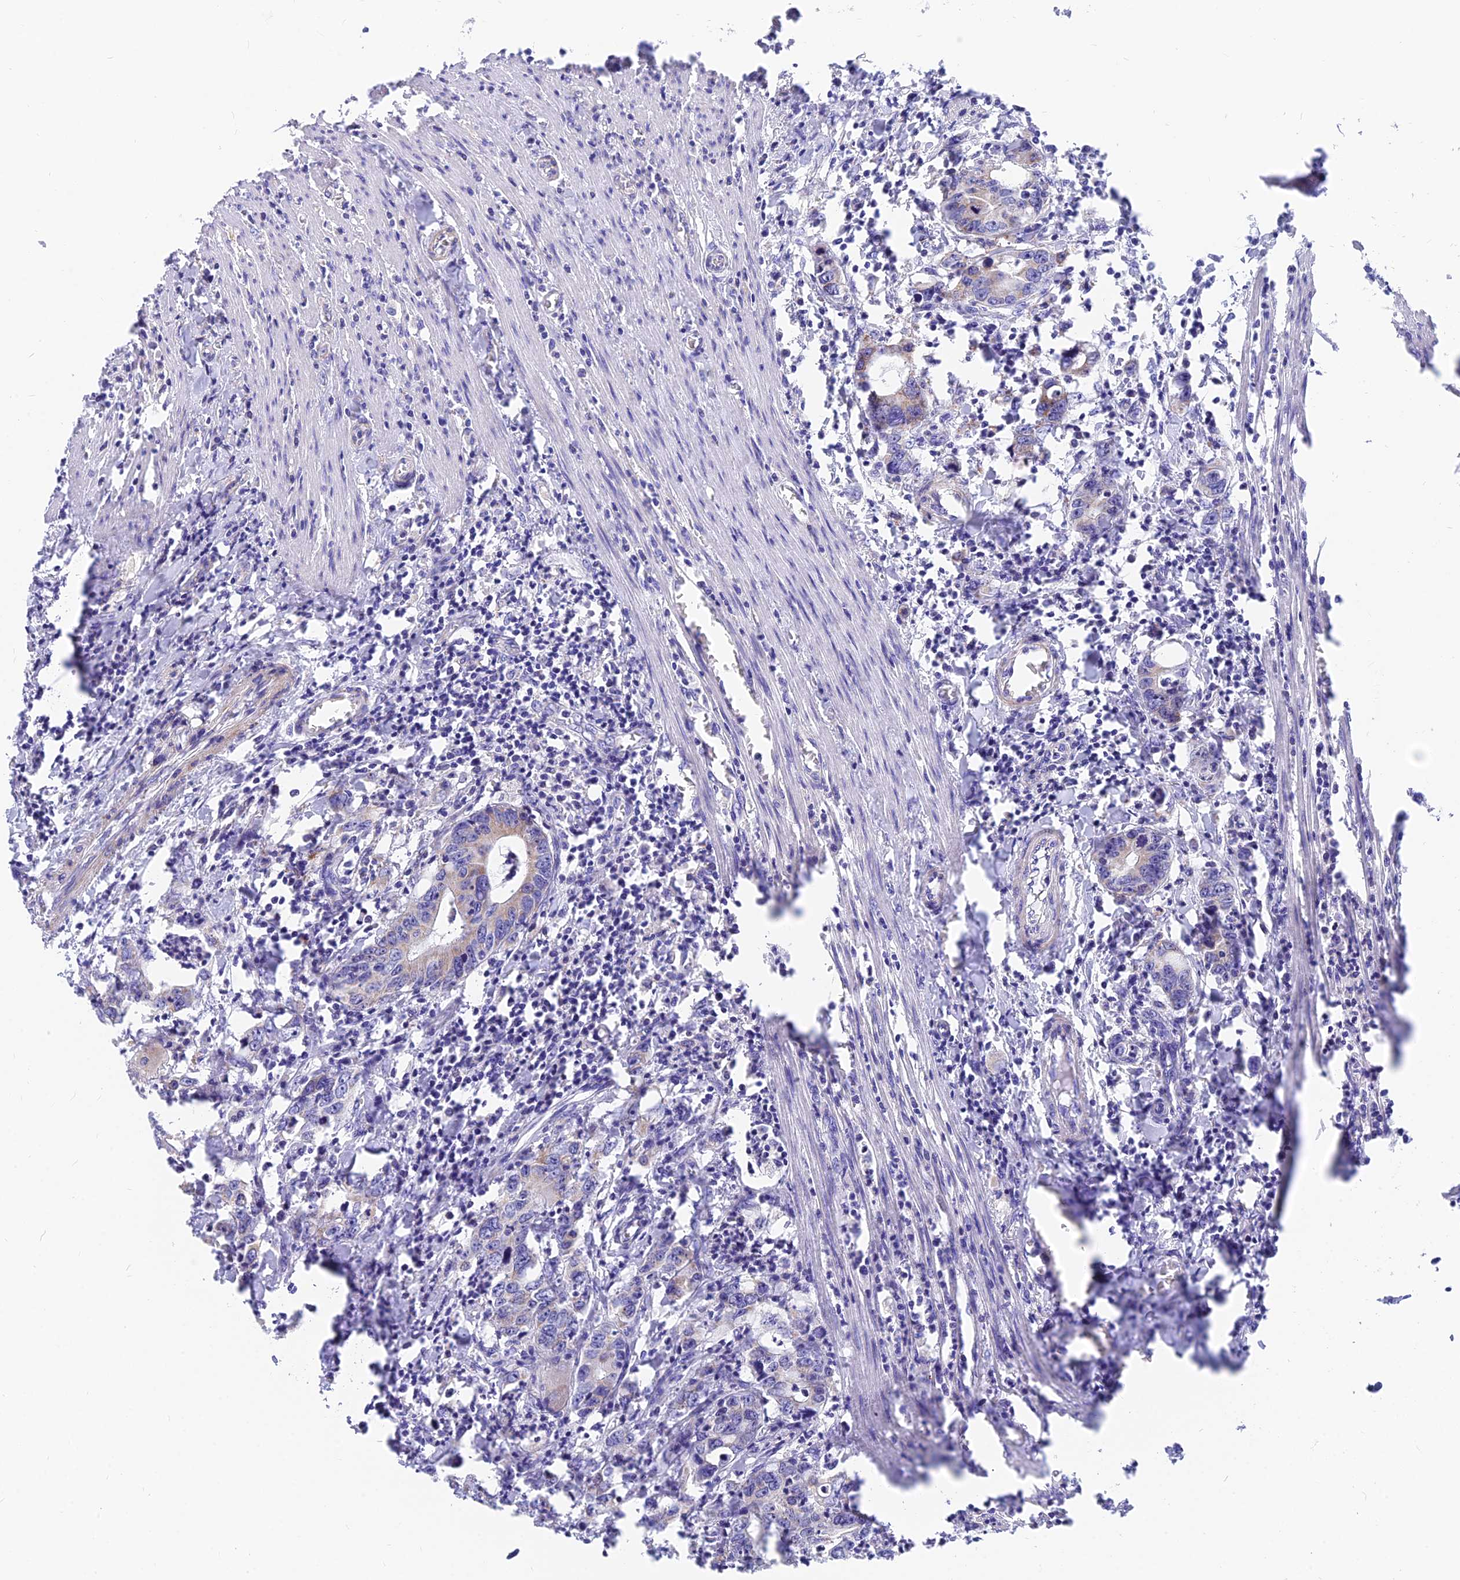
{"staining": {"intensity": "moderate", "quantity": "25%-75%", "location": "cytoplasmic/membranous"}, "tissue": "colorectal cancer", "cell_type": "Tumor cells", "image_type": "cancer", "snomed": [{"axis": "morphology", "description": "Adenocarcinoma, NOS"}, {"axis": "topography", "description": "Colon"}], "caption": "Immunohistochemistry (DAB) staining of adenocarcinoma (colorectal) demonstrates moderate cytoplasmic/membranous protein staining in about 25%-75% of tumor cells. Nuclei are stained in blue.", "gene": "TIGD6", "patient": {"sex": "female", "age": 75}}